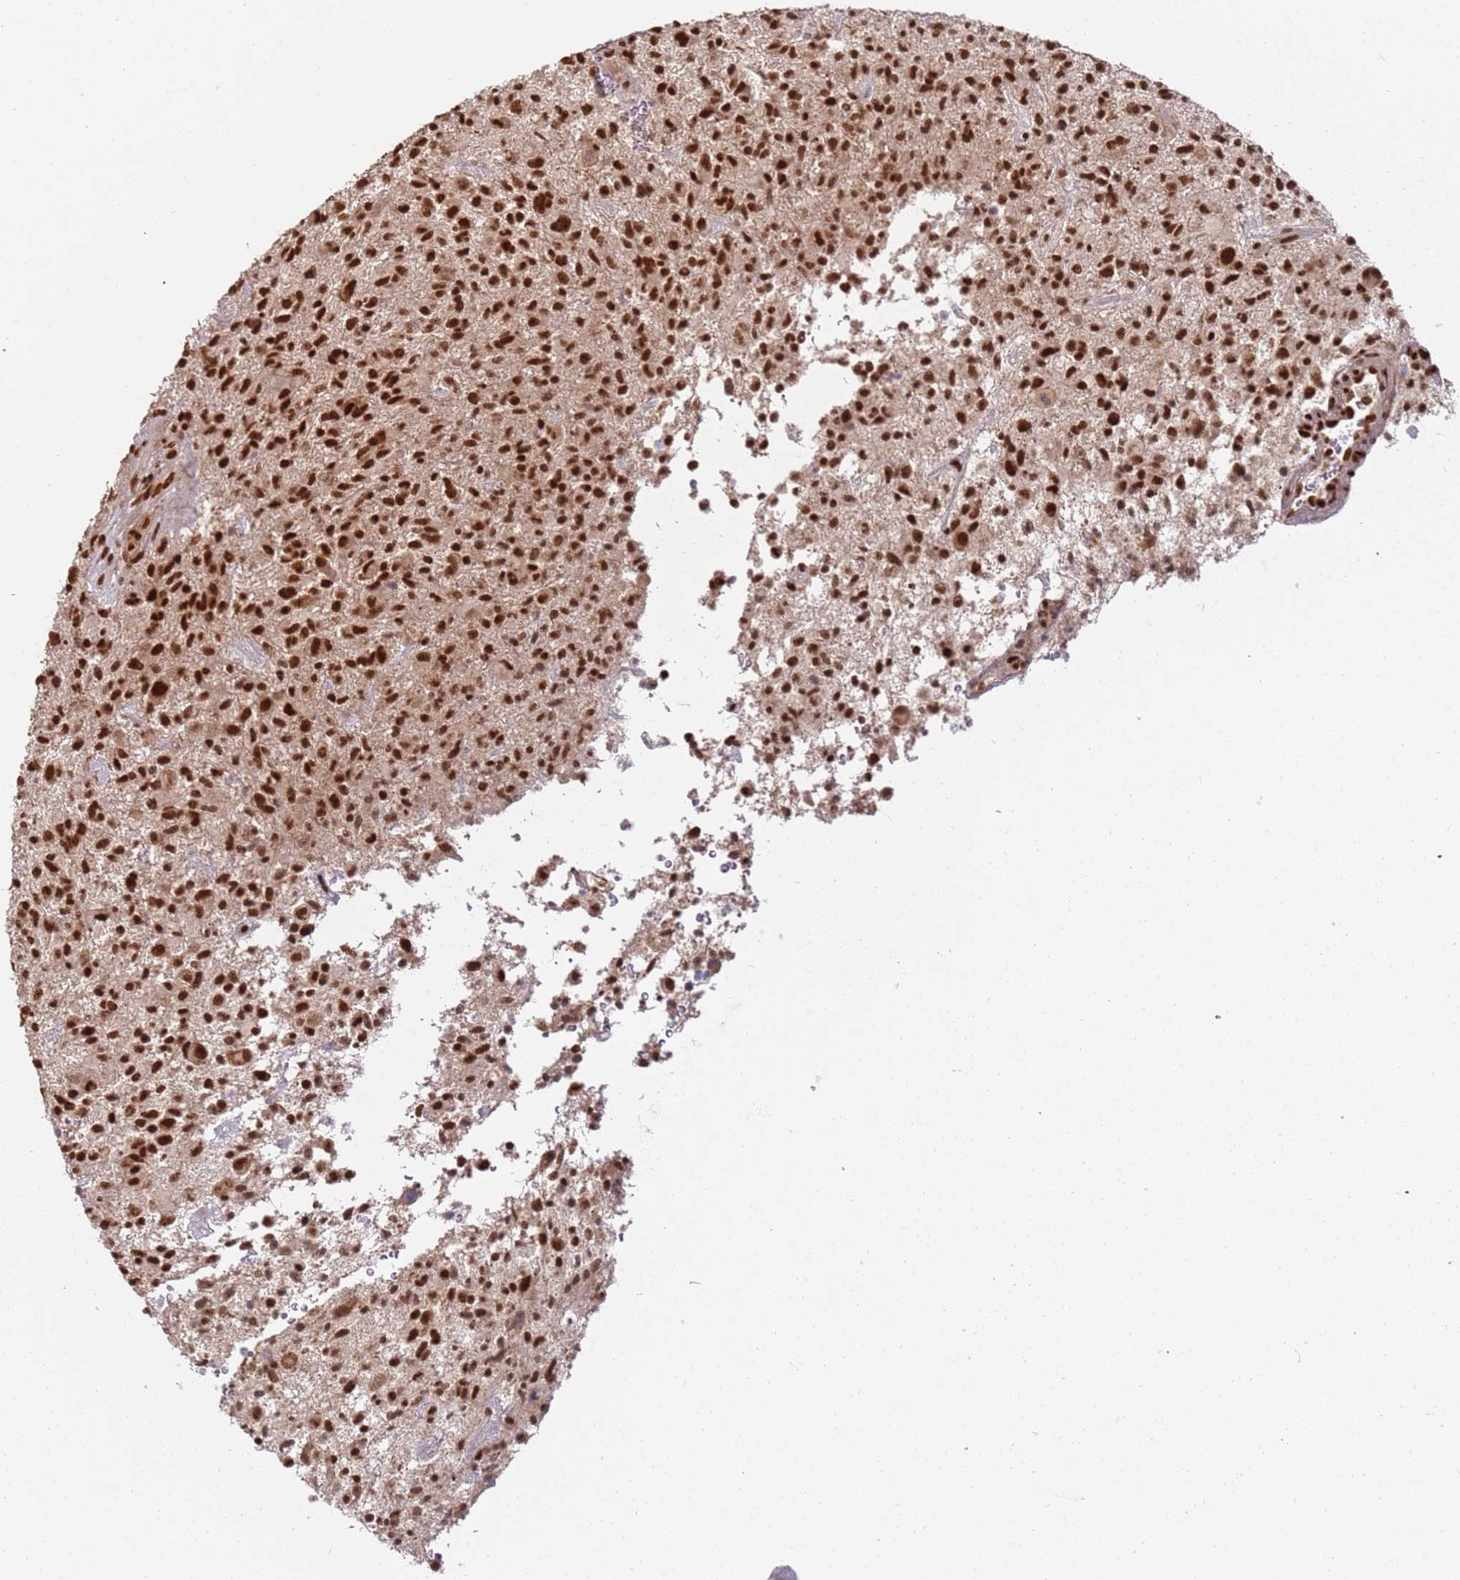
{"staining": {"intensity": "strong", "quantity": ">75%", "location": "nuclear"}, "tissue": "glioma", "cell_type": "Tumor cells", "image_type": "cancer", "snomed": [{"axis": "morphology", "description": "Glioma, malignant, High grade"}, {"axis": "topography", "description": "Brain"}], "caption": "Protein staining displays strong nuclear expression in approximately >75% of tumor cells in glioma. (IHC, brightfield microscopy, high magnification).", "gene": "TENT4A", "patient": {"sex": "male", "age": 47}}